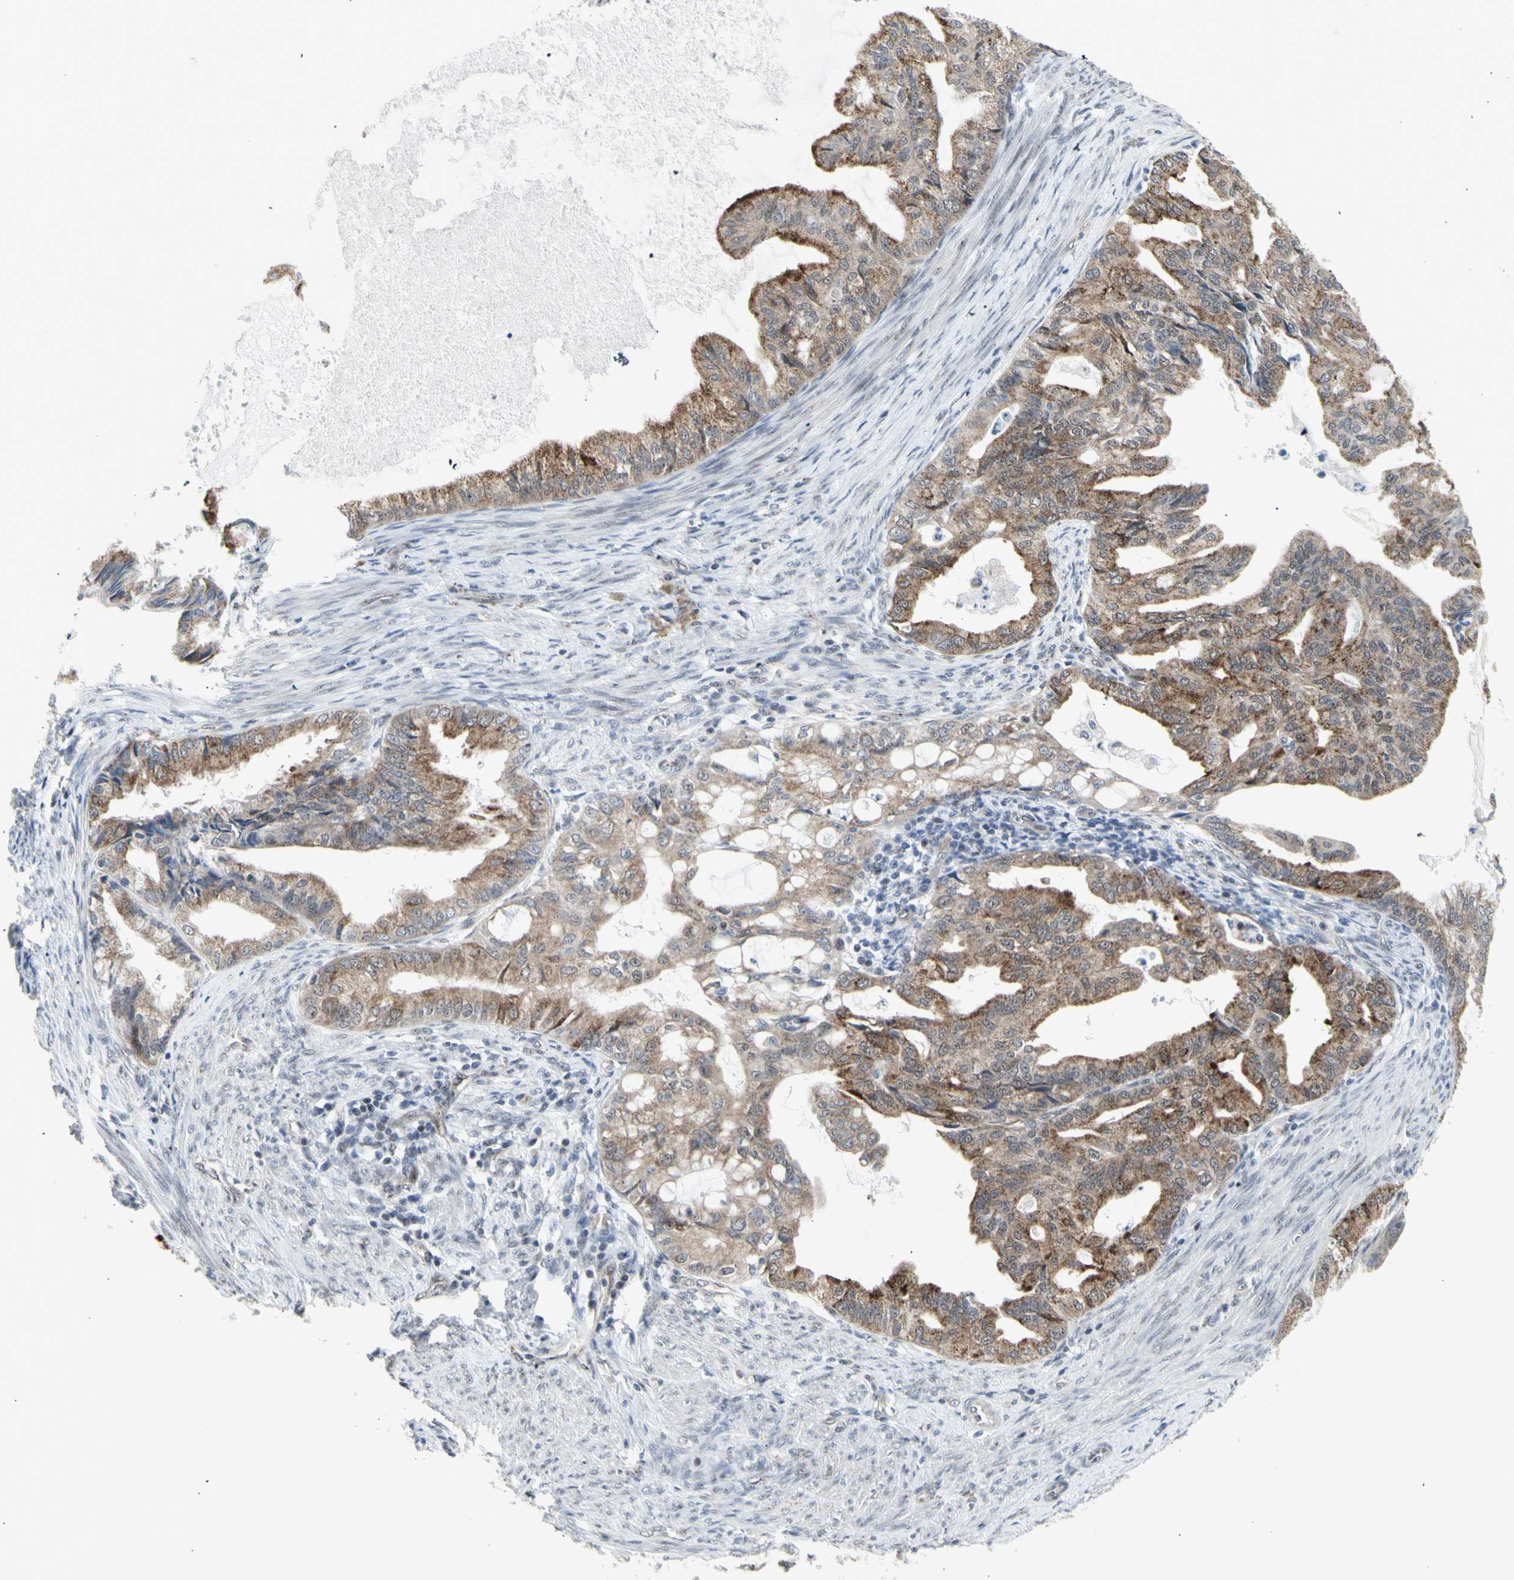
{"staining": {"intensity": "moderate", "quantity": ">75%", "location": "cytoplasmic/membranous"}, "tissue": "endometrial cancer", "cell_type": "Tumor cells", "image_type": "cancer", "snomed": [{"axis": "morphology", "description": "Adenocarcinoma, NOS"}, {"axis": "topography", "description": "Endometrium"}], "caption": "Human endometrial cancer (adenocarcinoma) stained with a brown dye shows moderate cytoplasmic/membranous positive expression in about >75% of tumor cells.", "gene": "DHRS7B", "patient": {"sex": "female", "age": 86}}